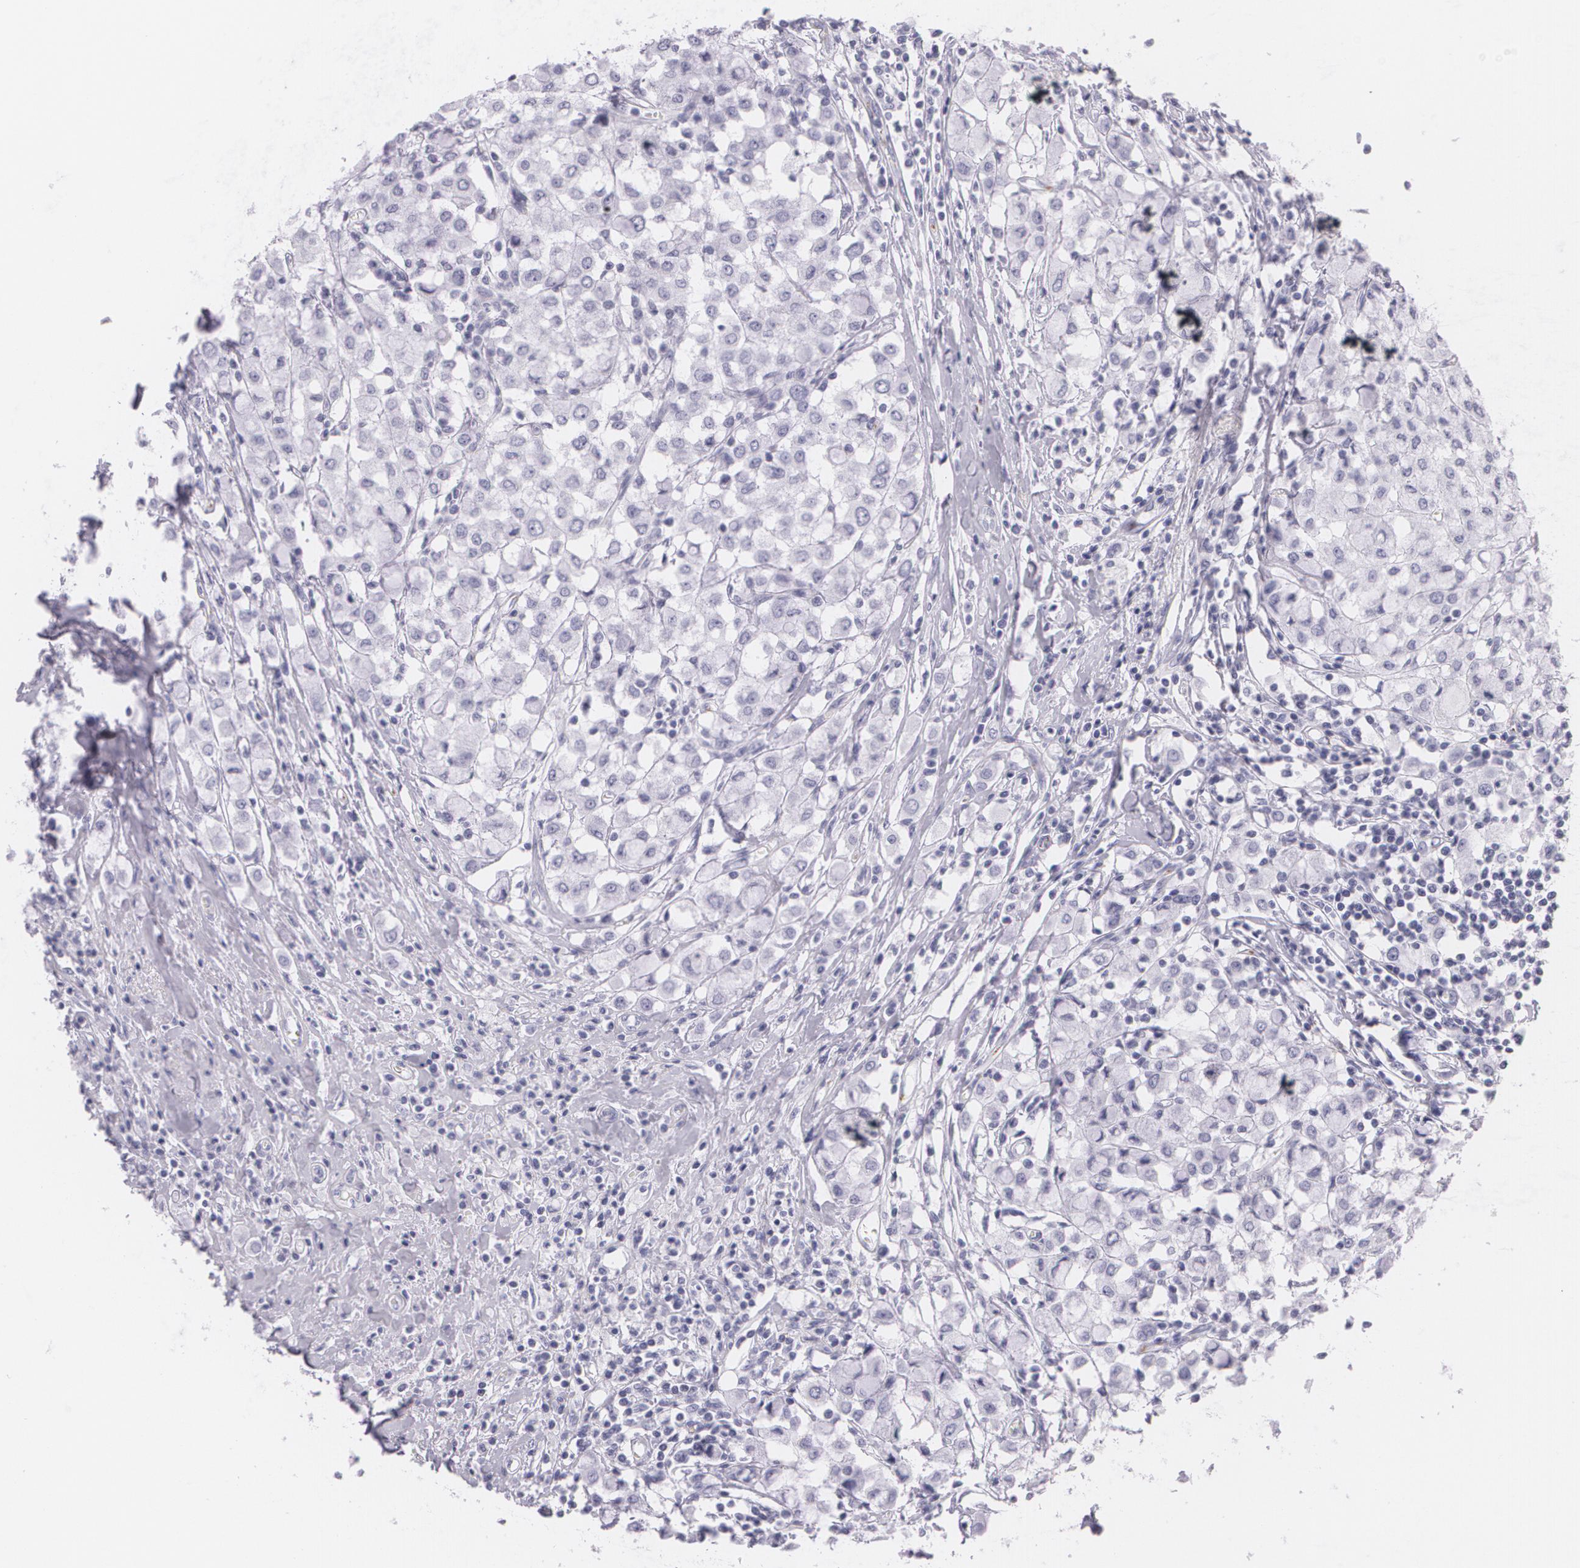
{"staining": {"intensity": "negative", "quantity": "none", "location": "none"}, "tissue": "breast cancer", "cell_type": "Tumor cells", "image_type": "cancer", "snomed": [{"axis": "morphology", "description": "Lobular carcinoma"}, {"axis": "topography", "description": "Breast"}], "caption": "This is an immunohistochemistry photomicrograph of human lobular carcinoma (breast). There is no expression in tumor cells.", "gene": "DLG4", "patient": {"sex": "female", "age": 85}}